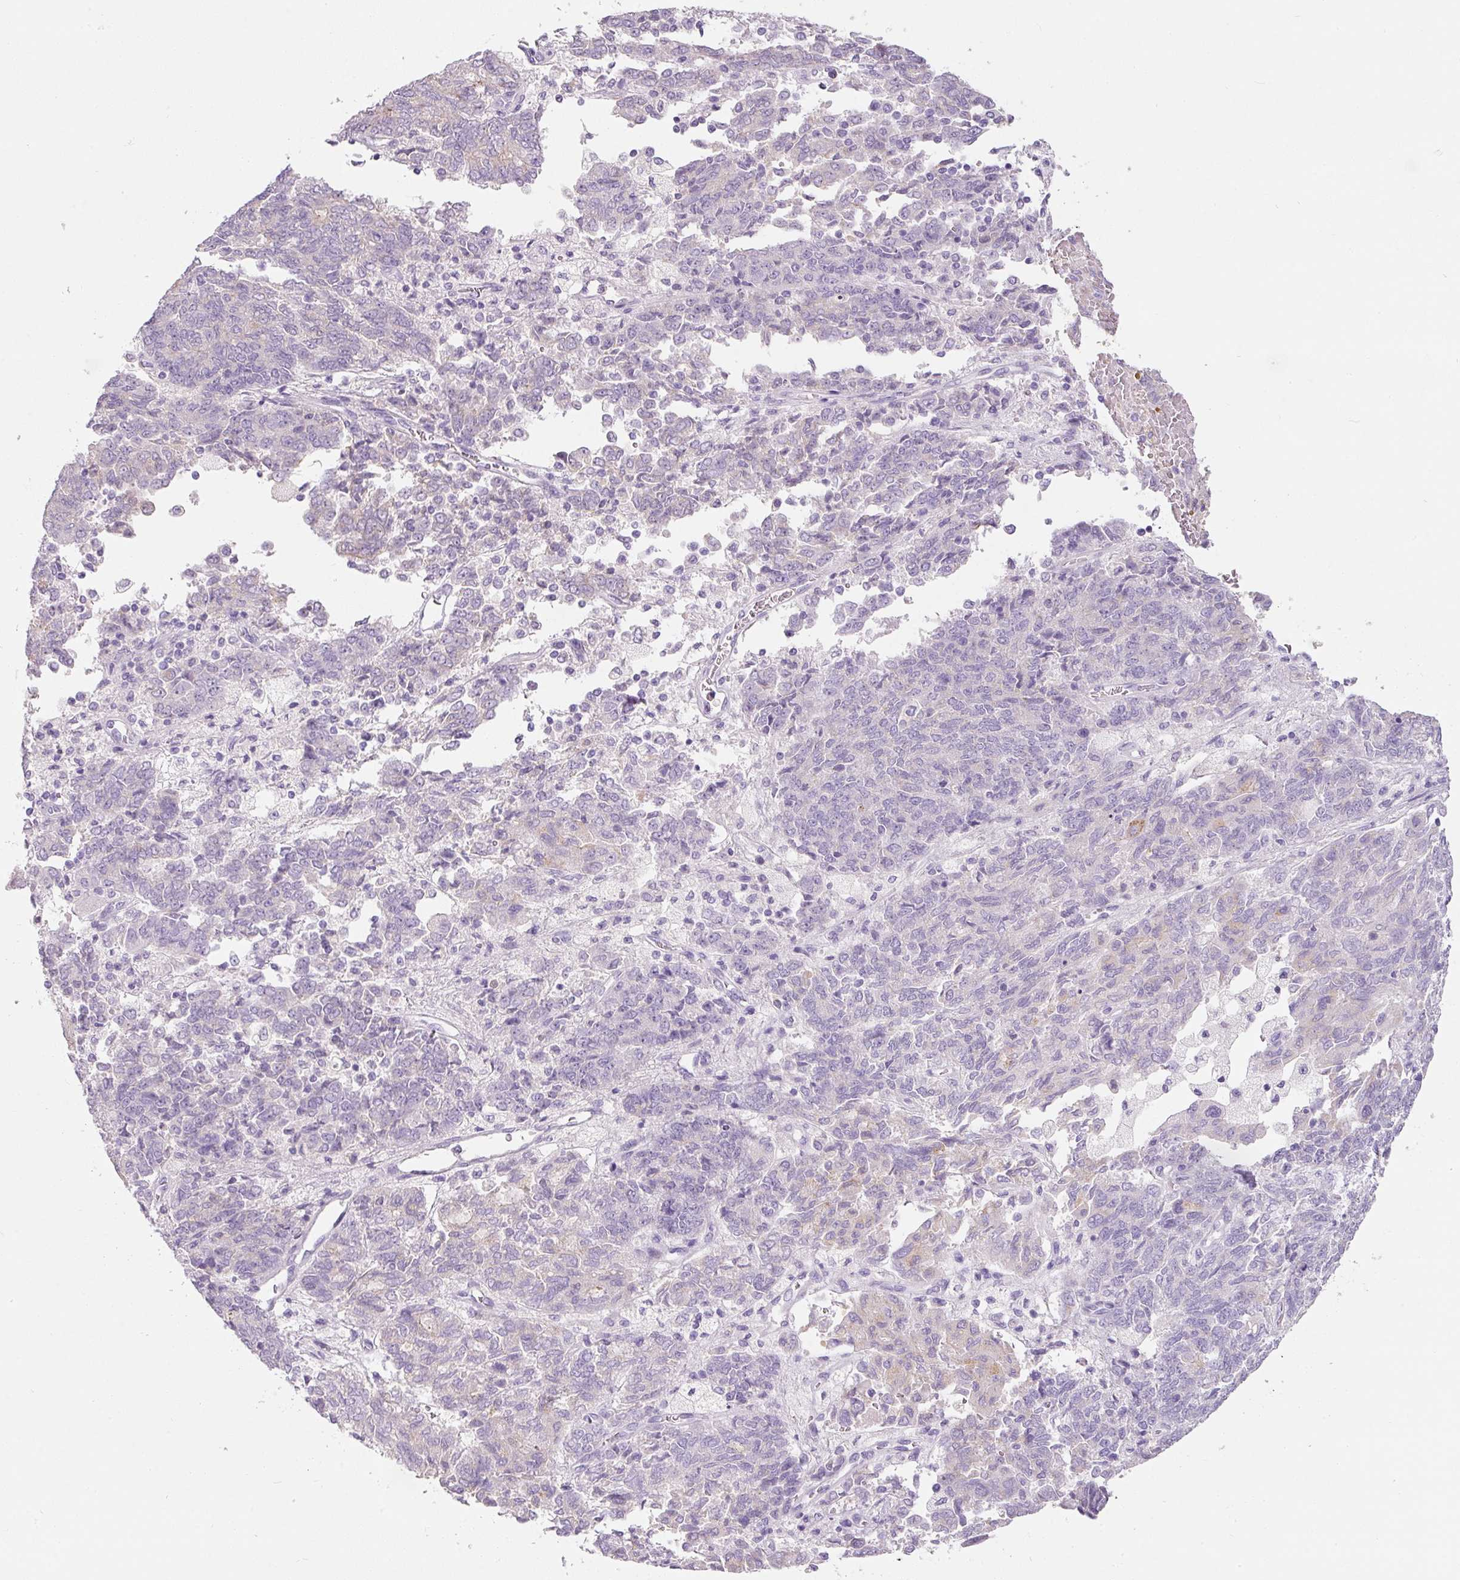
{"staining": {"intensity": "negative", "quantity": "none", "location": "none"}, "tissue": "endometrial cancer", "cell_type": "Tumor cells", "image_type": "cancer", "snomed": [{"axis": "morphology", "description": "Adenocarcinoma, NOS"}, {"axis": "topography", "description": "Endometrium"}], "caption": "Immunohistochemistry of human adenocarcinoma (endometrial) displays no positivity in tumor cells.", "gene": "DNM1", "patient": {"sex": "female", "age": 80}}